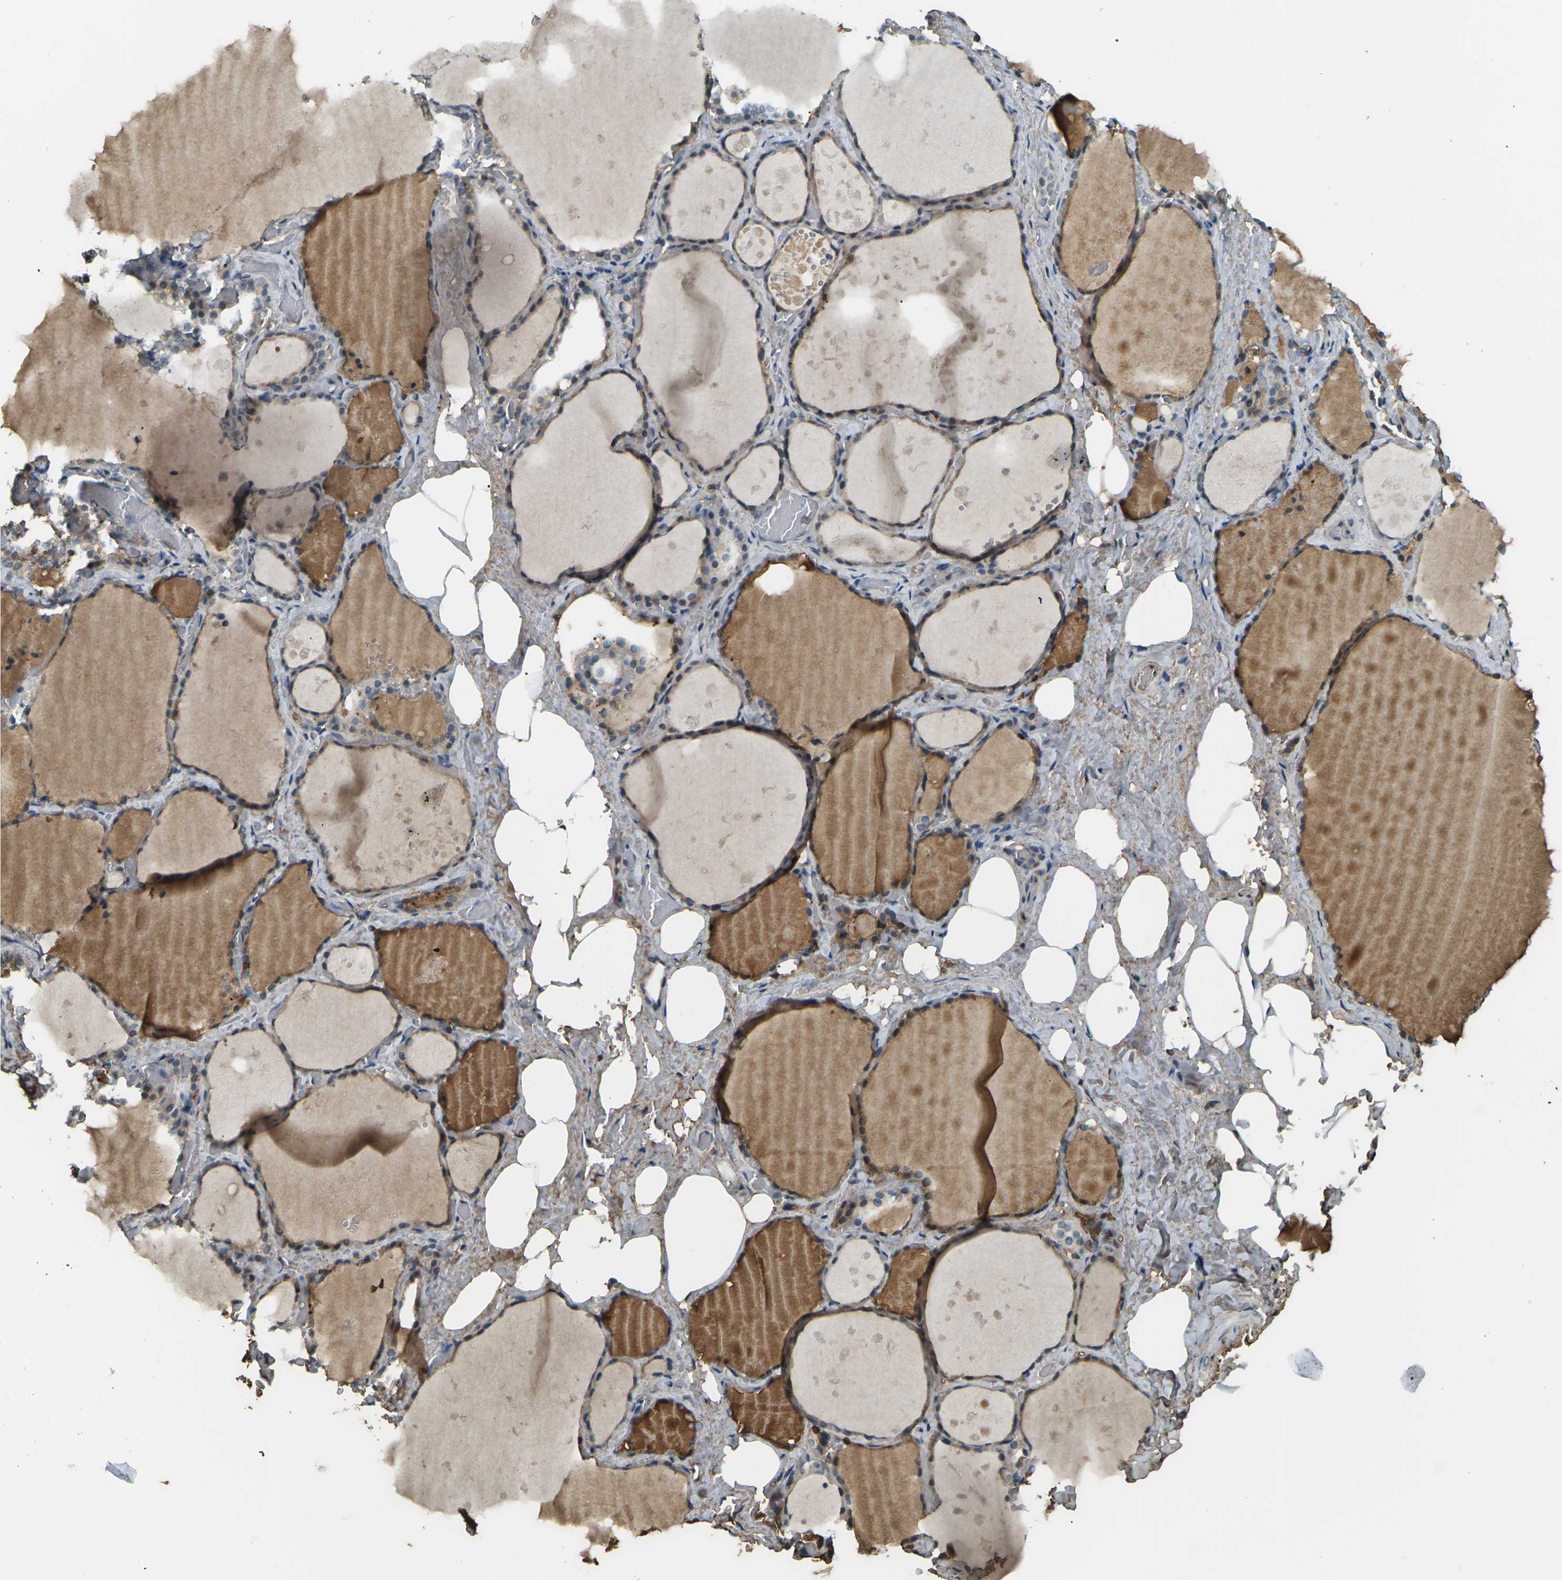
{"staining": {"intensity": "moderate", "quantity": ">75%", "location": "cytoplasmic/membranous"}, "tissue": "thyroid gland", "cell_type": "Glandular cells", "image_type": "normal", "snomed": [{"axis": "morphology", "description": "Normal tissue, NOS"}, {"axis": "topography", "description": "Thyroid gland"}], "caption": "Brown immunohistochemical staining in unremarkable human thyroid gland demonstrates moderate cytoplasmic/membranous positivity in approximately >75% of glandular cells.", "gene": "CYP1B1", "patient": {"sex": "male", "age": 61}}